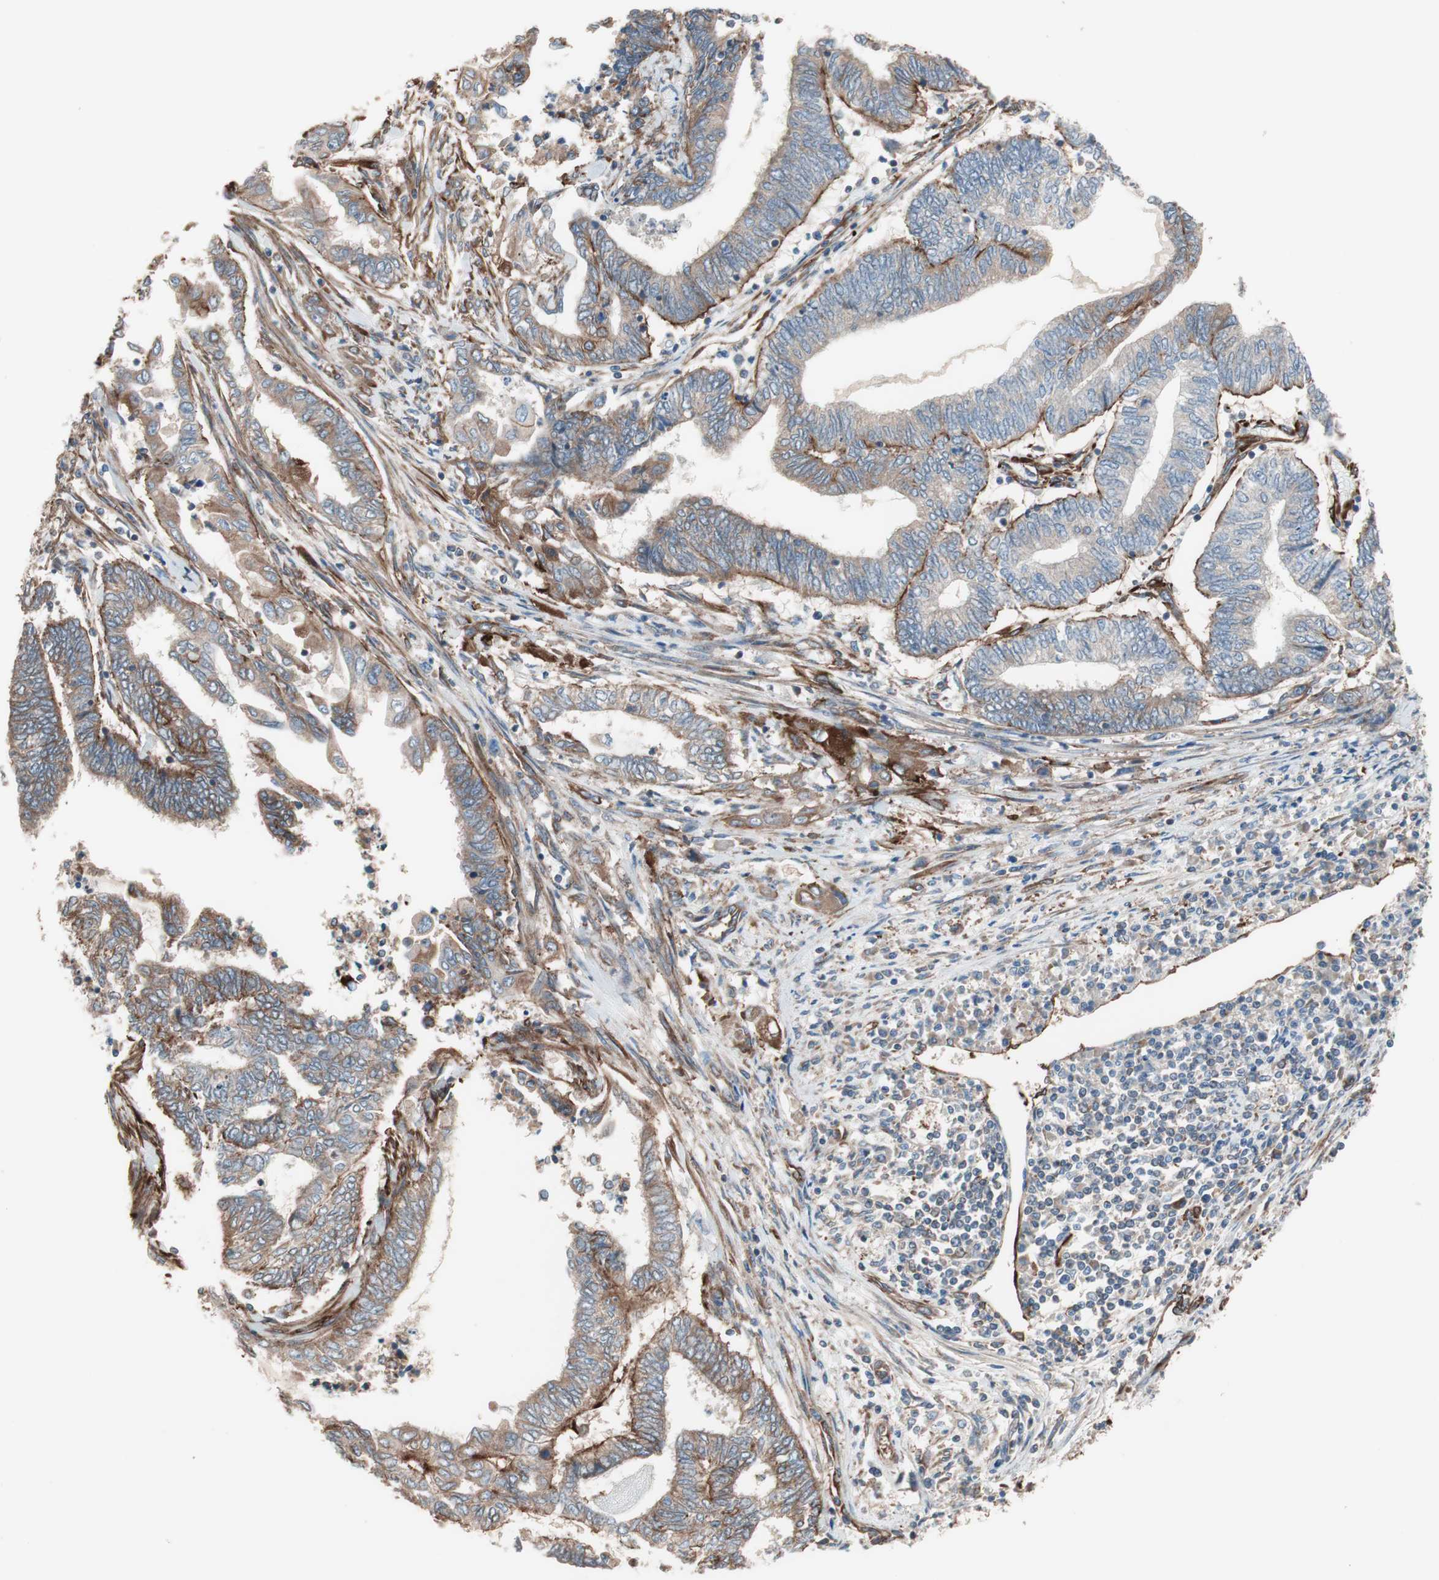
{"staining": {"intensity": "moderate", "quantity": ">75%", "location": "cytoplasmic/membranous"}, "tissue": "endometrial cancer", "cell_type": "Tumor cells", "image_type": "cancer", "snomed": [{"axis": "morphology", "description": "Adenocarcinoma, NOS"}, {"axis": "topography", "description": "Uterus"}, {"axis": "topography", "description": "Endometrium"}], "caption": "This is a histology image of immunohistochemistry staining of endometrial cancer, which shows moderate staining in the cytoplasmic/membranous of tumor cells.", "gene": "GPSM2", "patient": {"sex": "female", "age": 70}}